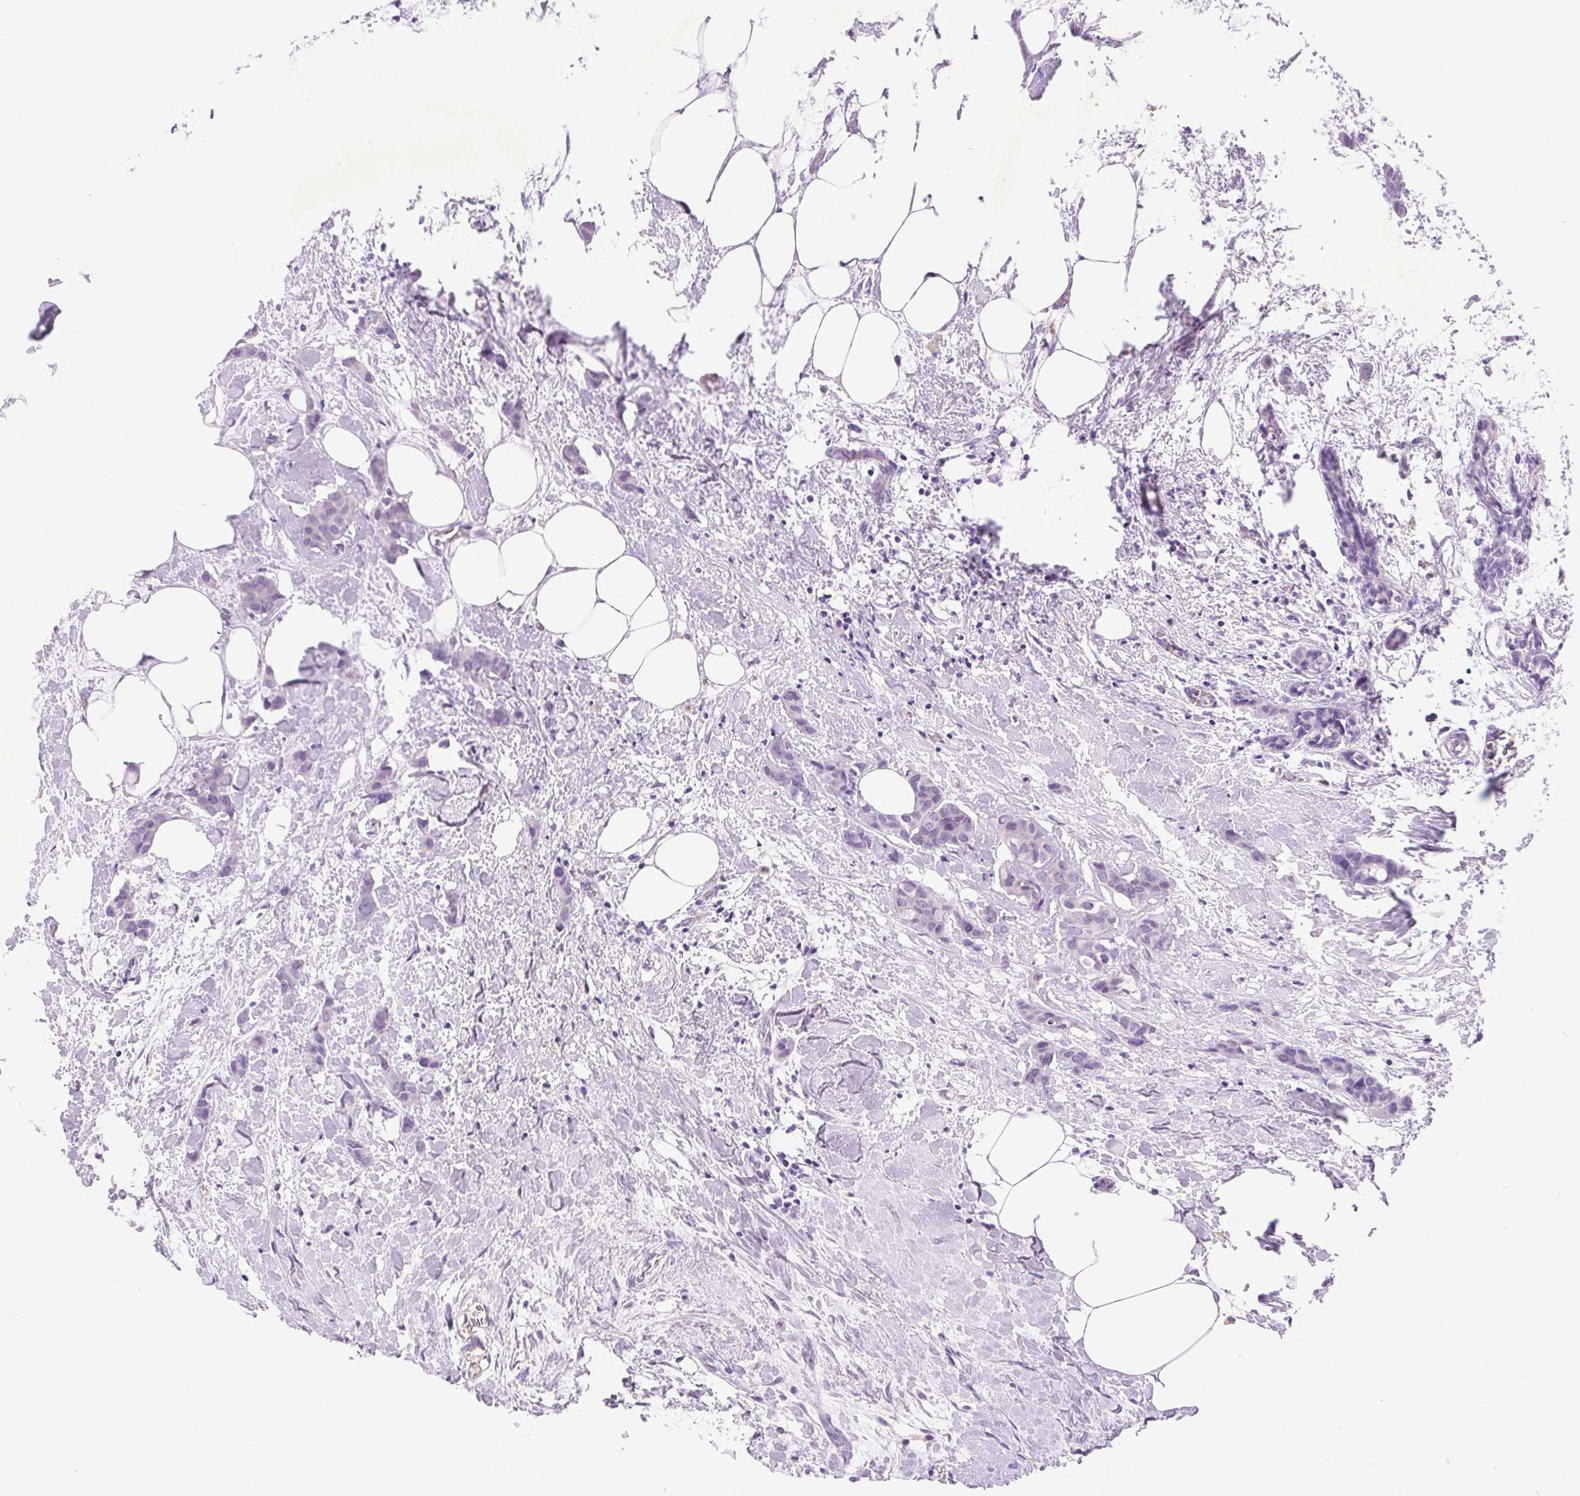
{"staining": {"intensity": "negative", "quantity": "none", "location": "none"}, "tissue": "breast cancer", "cell_type": "Tumor cells", "image_type": "cancer", "snomed": [{"axis": "morphology", "description": "Duct carcinoma"}, {"axis": "topography", "description": "Breast"}], "caption": "High power microscopy photomicrograph of an immunohistochemistry (IHC) image of breast cancer (infiltrating ductal carcinoma), revealing no significant staining in tumor cells.", "gene": "SSTR4", "patient": {"sex": "female", "age": 62}}